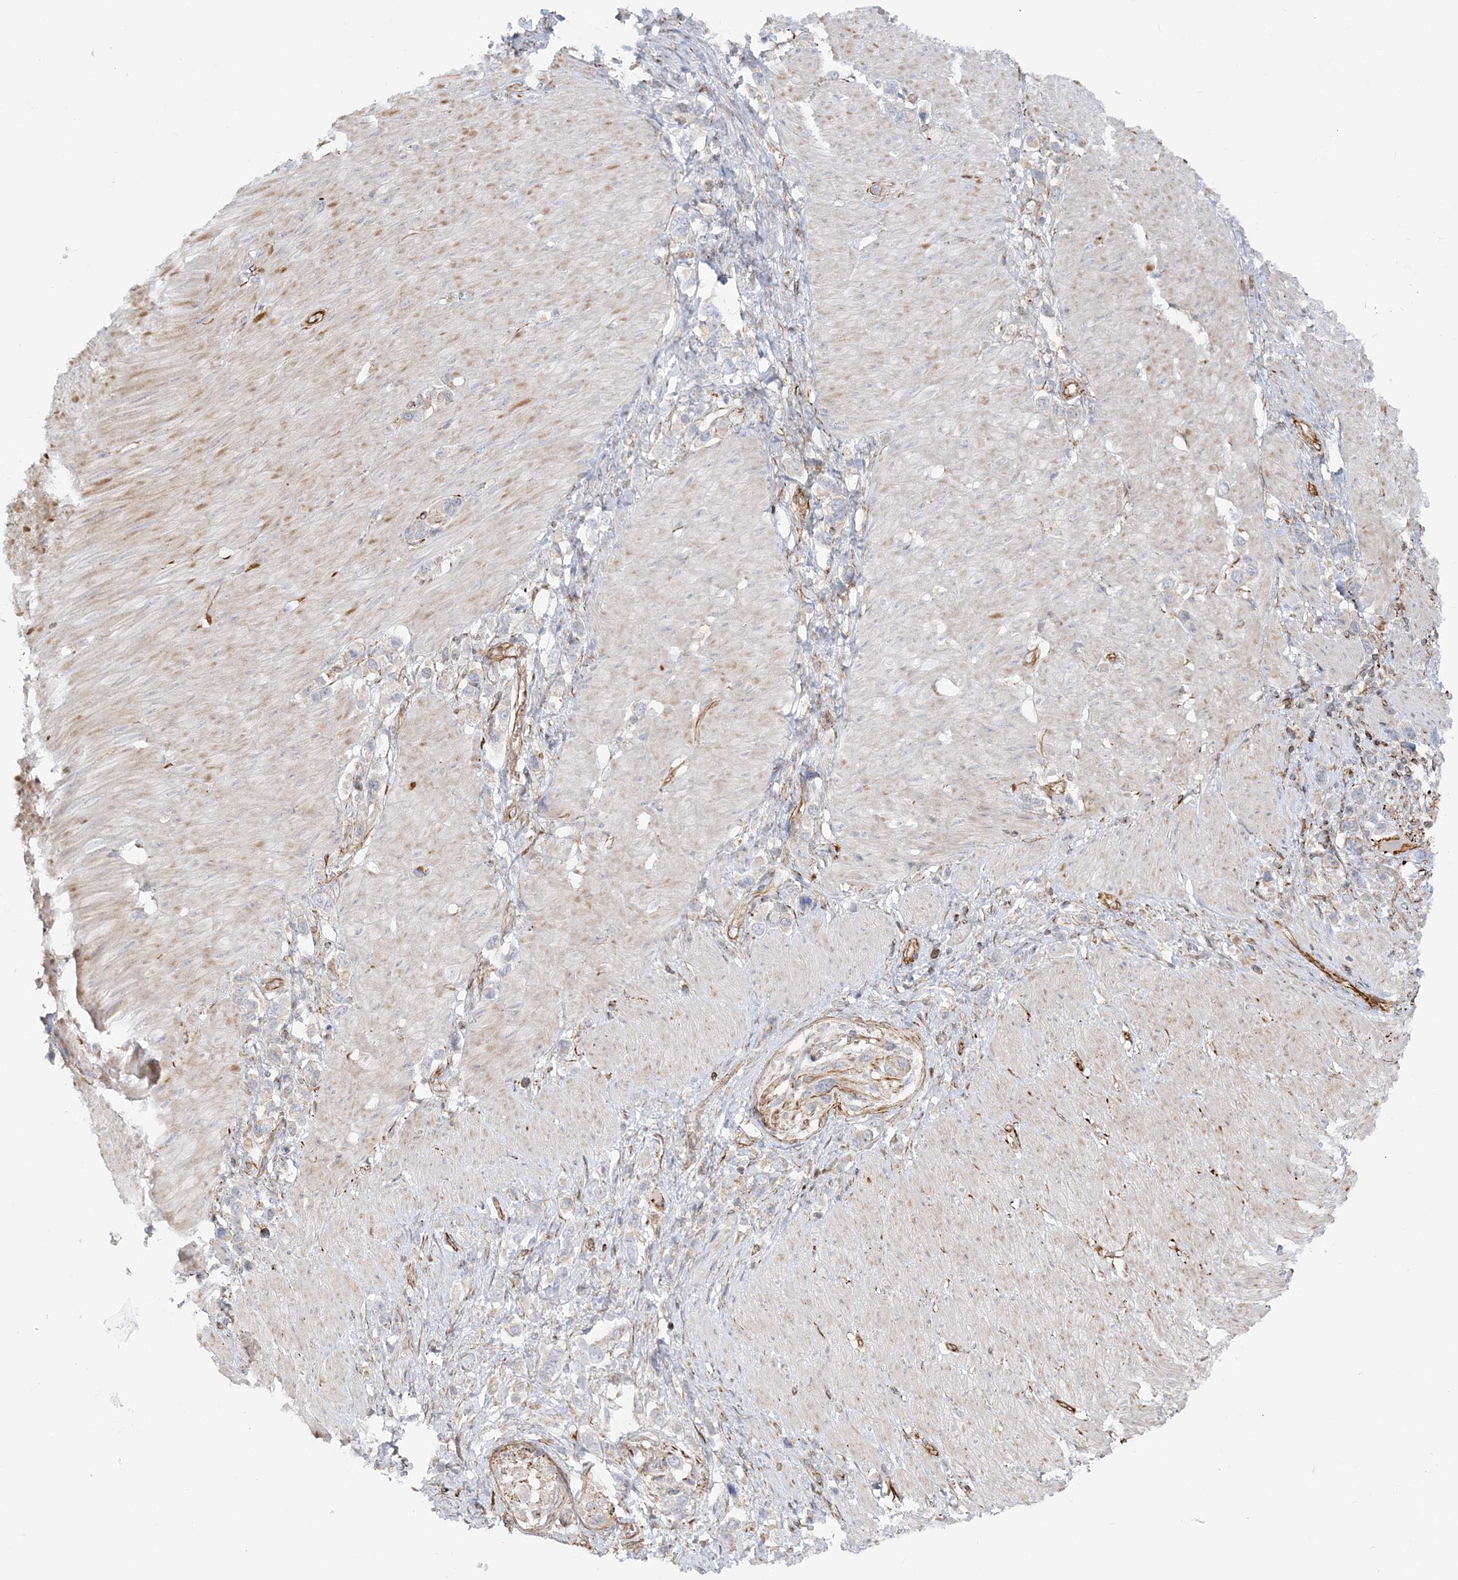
{"staining": {"intensity": "negative", "quantity": "none", "location": "none"}, "tissue": "stomach cancer", "cell_type": "Tumor cells", "image_type": "cancer", "snomed": [{"axis": "morphology", "description": "Normal tissue, NOS"}, {"axis": "morphology", "description": "Adenocarcinoma, NOS"}, {"axis": "topography", "description": "Stomach, upper"}, {"axis": "topography", "description": "Stomach"}], "caption": "This histopathology image is of adenocarcinoma (stomach) stained with immunohistochemistry to label a protein in brown with the nuclei are counter-stained blue. There is no expression in tumor cells.", "gene": "SCLT1", "patient": {"sex": "female", "age": 65}}